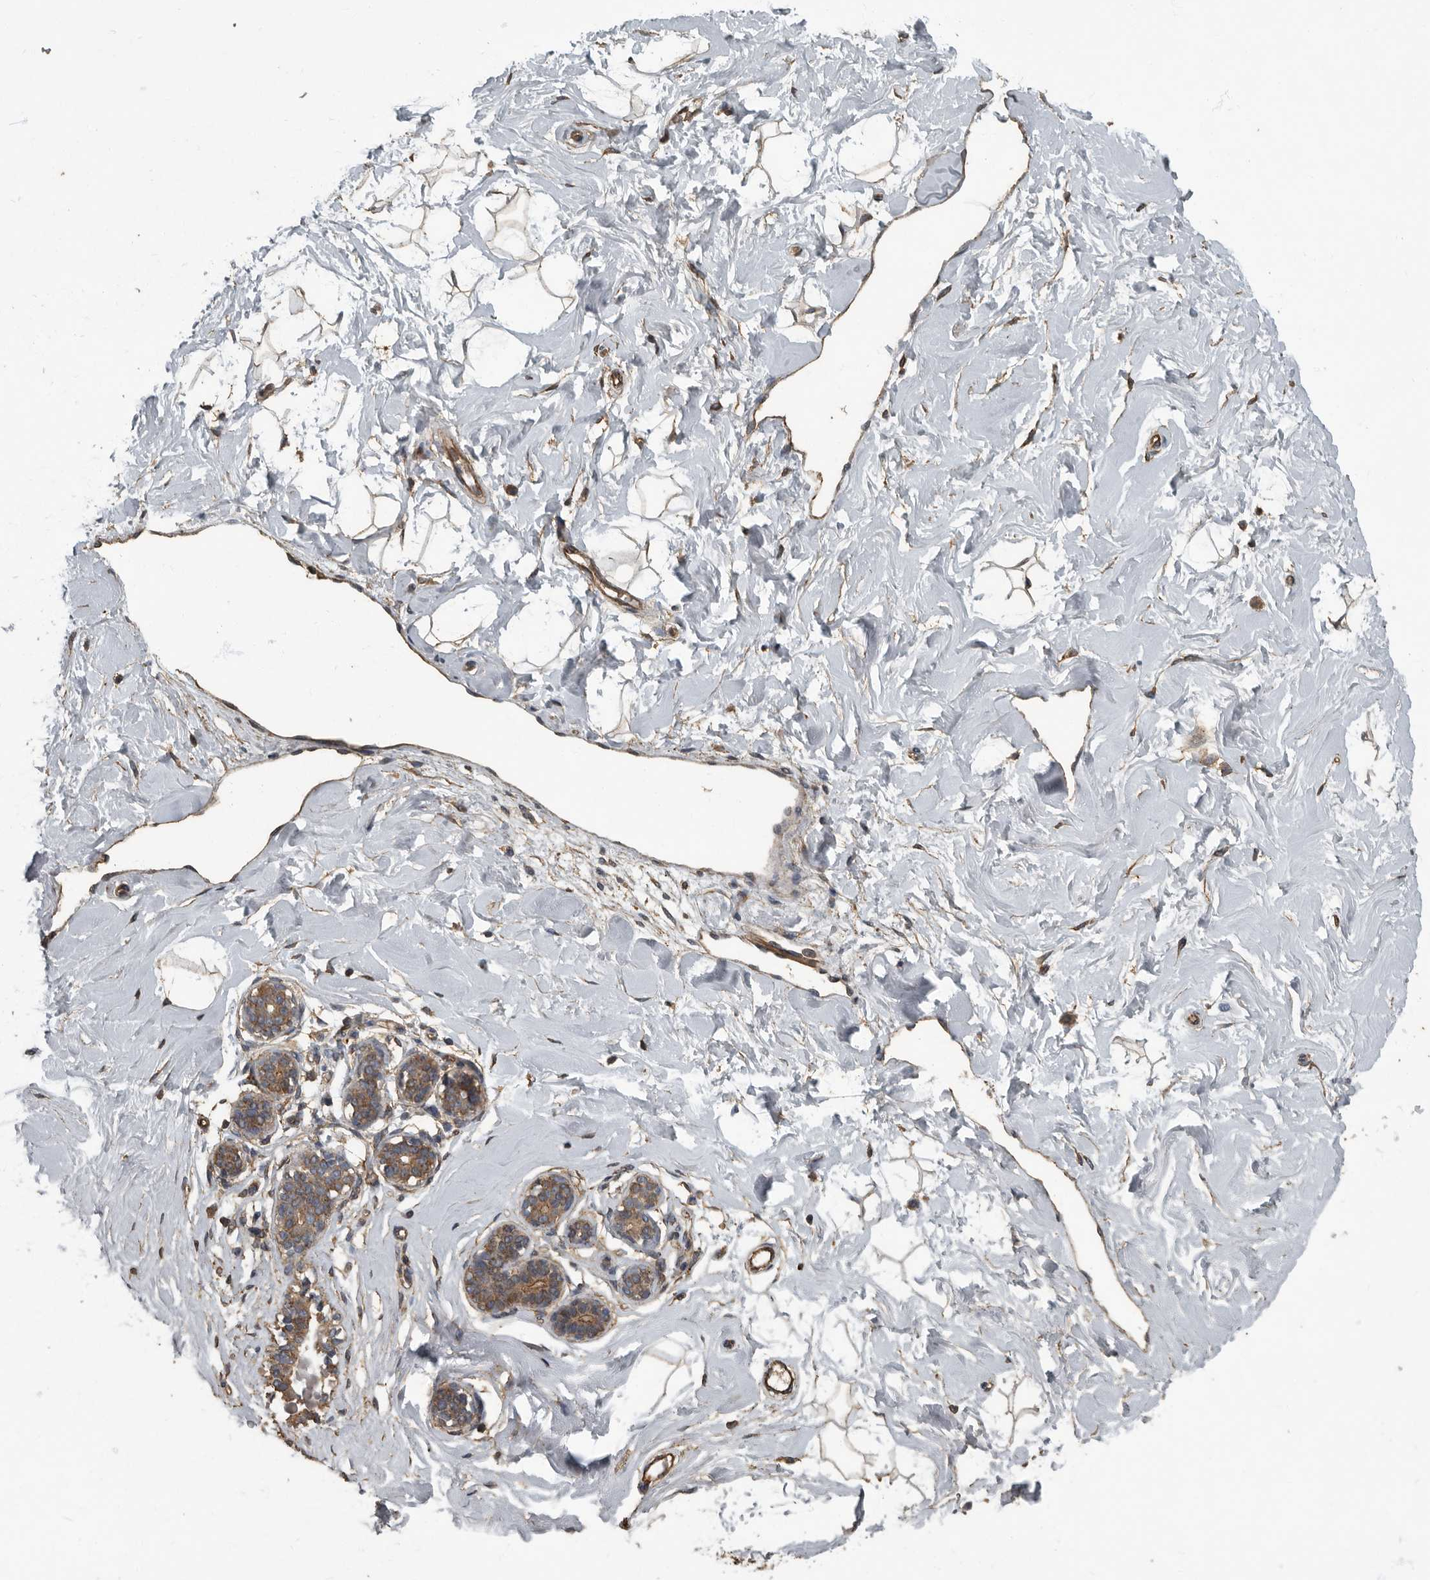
{"staining": {"intensity": "moderate", "quantity": "<25%", "location": "cytoplasmic/membranous"}, "tissue": "breast", "cell_type": "Adipocytes", "image_type": "normal", "snomed": [{"axis": "morphology", "description": "Normal tissue, NOS"}, {"axis": "morphology", "description": "Adenoma, NOS"}, {"axis": "topography", "description": "Breast"}], "caption": "Breast stained with DAB (3,3'-diaminobenzidine) IHC shows low levels of moderate cytoplasmic/membranous expression in approximately <25% of adipocytes.", "gene": "IL15RA", "patient": {"sex": "female", "age": 23}}